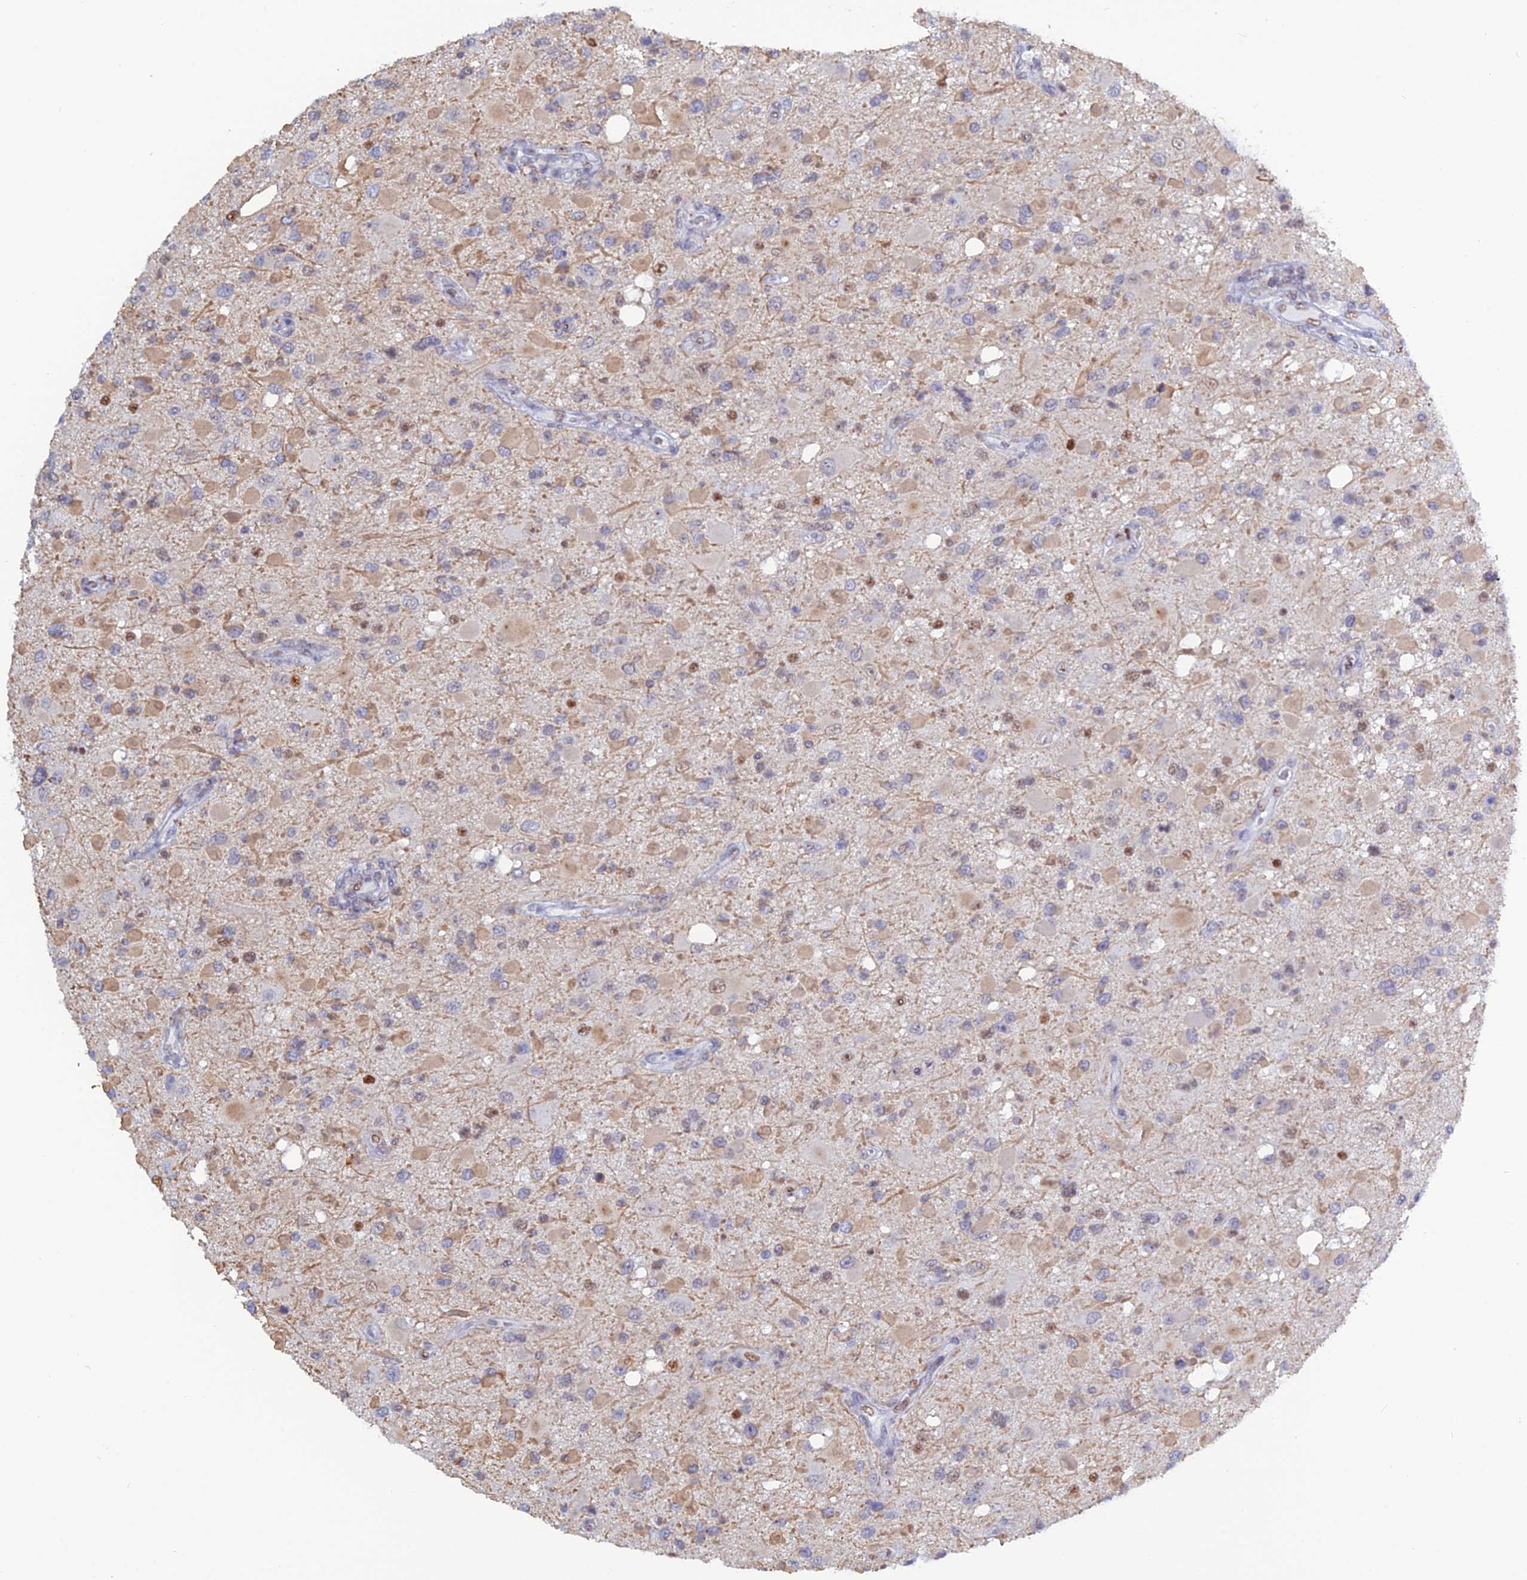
{"staining": {"intensity": "moderate", "quantity": "<25%", "location": "nuclear"}, "tissue": "glioma", "cell_type": "Tumor cells", "image_type": "cancer", "snomed": [{"axis": "morphology", "description": "Glioma, malignant, High grade"}, {"axis": "topography", "description": "Brain"}], "caption": "About <25% of tumor cells in malignant glioma (high-grade) display moderate nuclear protein staining as visualized by brown immunohistochemical staining.", "gene": "NOL4L", "patient": {"sex": "male", "age": 53}}